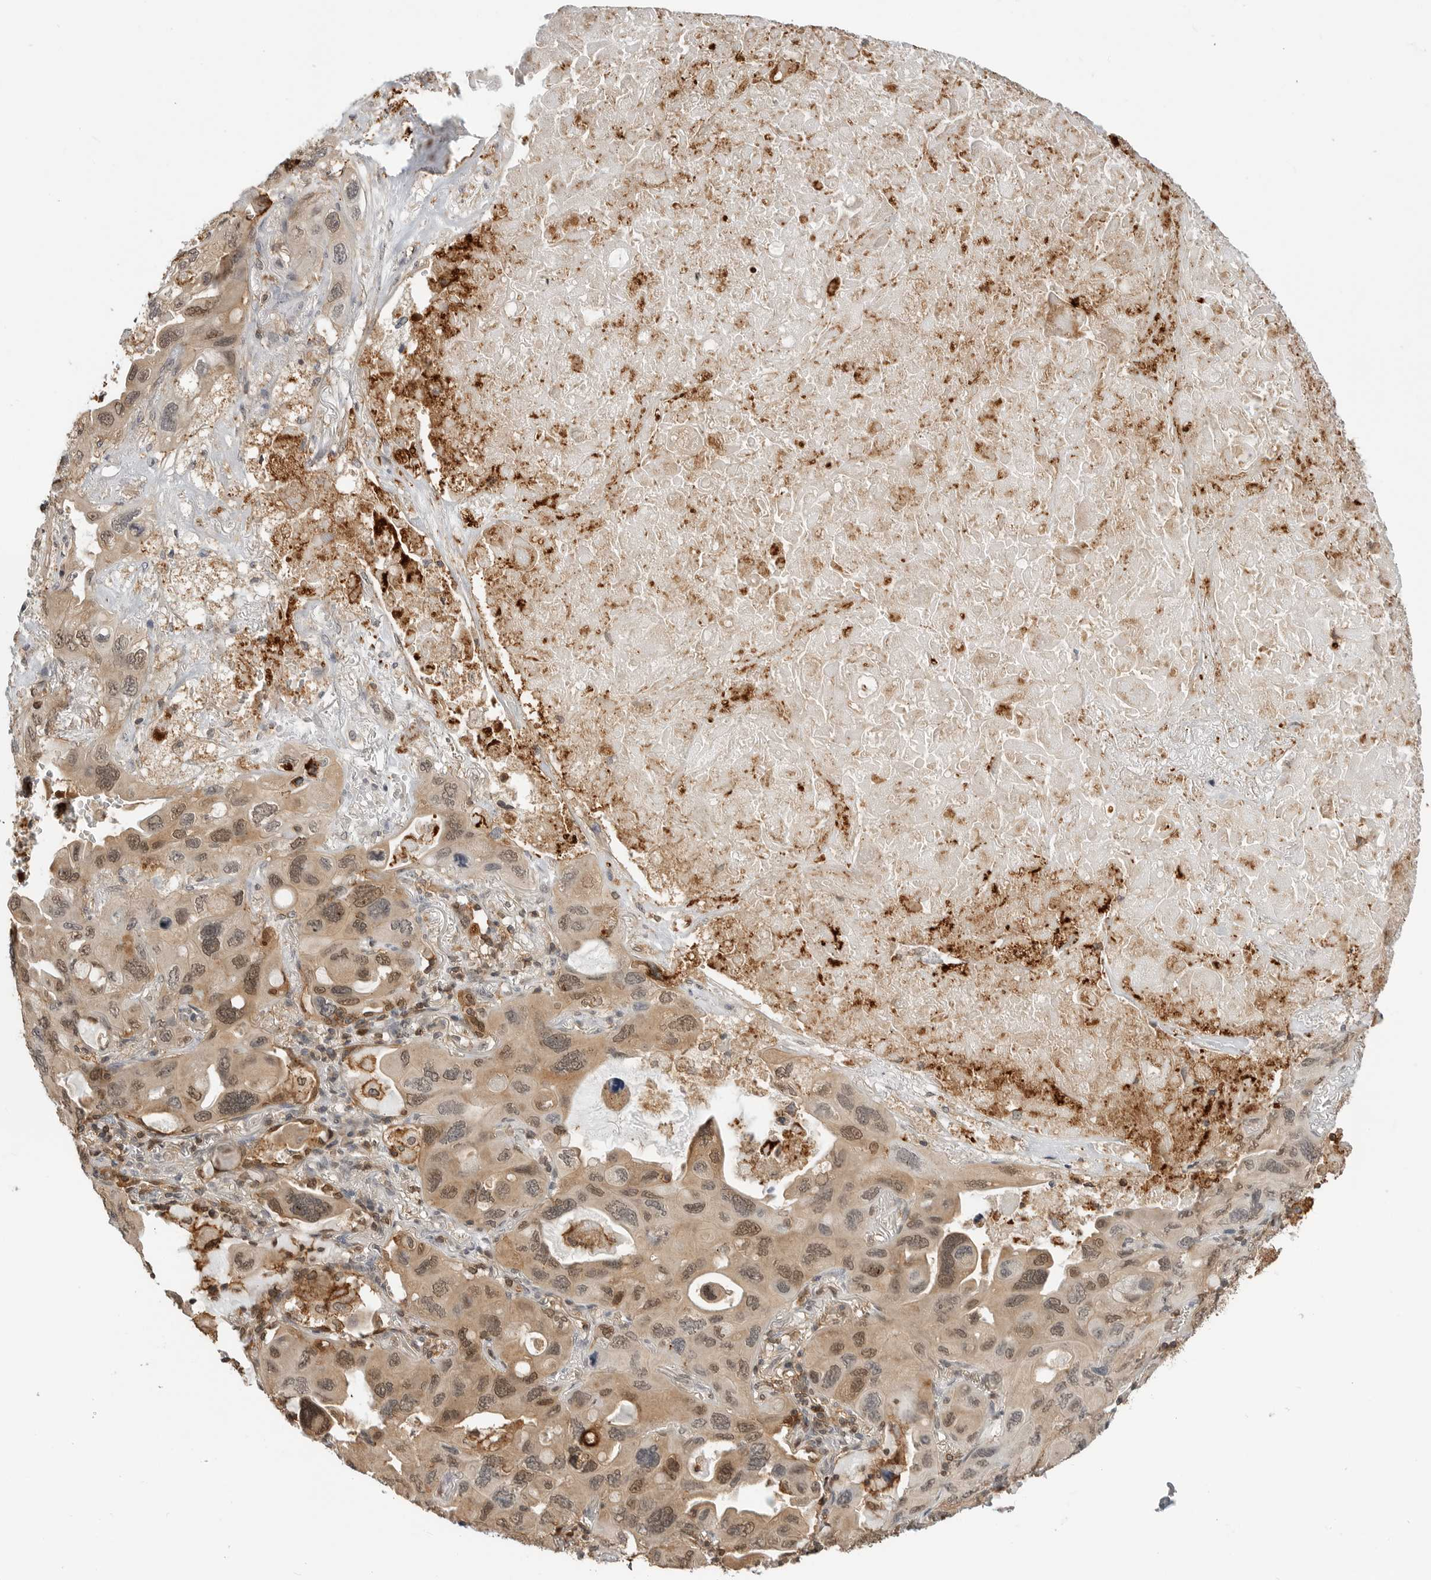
{"staining": {"intensity": "weak", "quantity": ">75%", "location": "cytoplasmic/membranous,nuclear"}, "tissue": "lung cancer", "cell_type": "Tumor cells", "image_type": "cancer", "snomed": [{"axis": "morphology", "description": "Squamous cell carcinoma, NOS"}, {"axis": "topography", "description": "Lung"}], "caption": "The micrograph displays staining of lung squamous cell carcinoma, revealing weak cytoplasmic/membranous and nuclear protein expression (brown color) within tumor cells.", "gene": "ANXA11", "patient": {"sex": "female", "age": 73}}